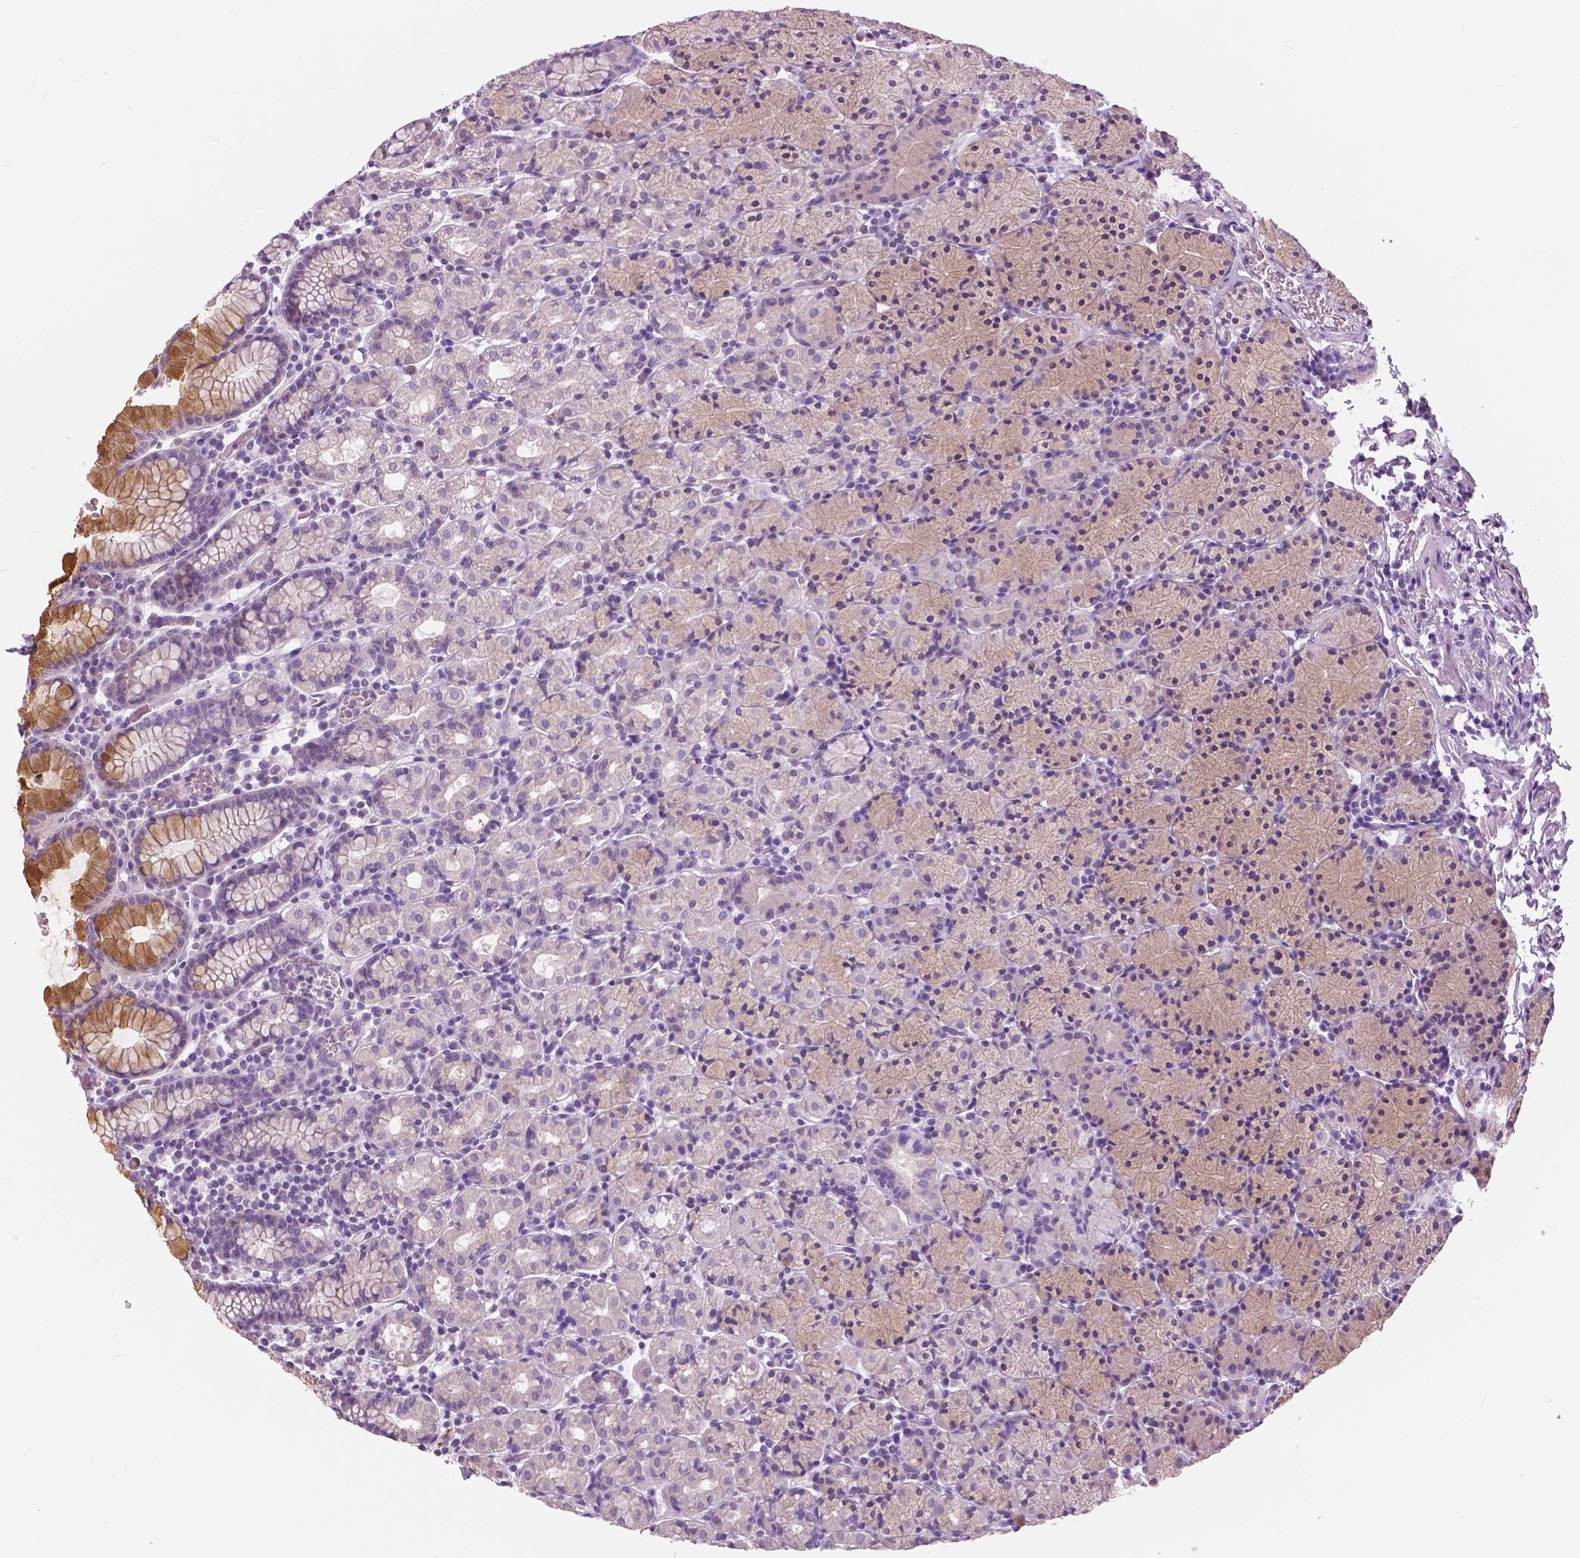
{"staining": {"intensity": "moderate", "quantity": "<25%", "location": "cytoplasmic/membranous"}, "tissue": "stomach", "cell_type": "Glandular cells", "image_type": "normal", "snomed": [{"axis": "morphology", "description": "Normal tissue, NOS"}, {"axis": "topography", "description": "Stomach, upper"}, {"axis": "topography", "description": "Stomach"}], "caption": "A photomicrograph of human stomach stained for a protein exhibits moderate cytoplasmic/membranous brown staining in glandular cells. (DAB (3,3'-diaminobenzidine) IHC, brown staining for protein, blue staining for nuclei).", "gene": "SERPINI1", "patient": {"sex": "male", "age": 62}}